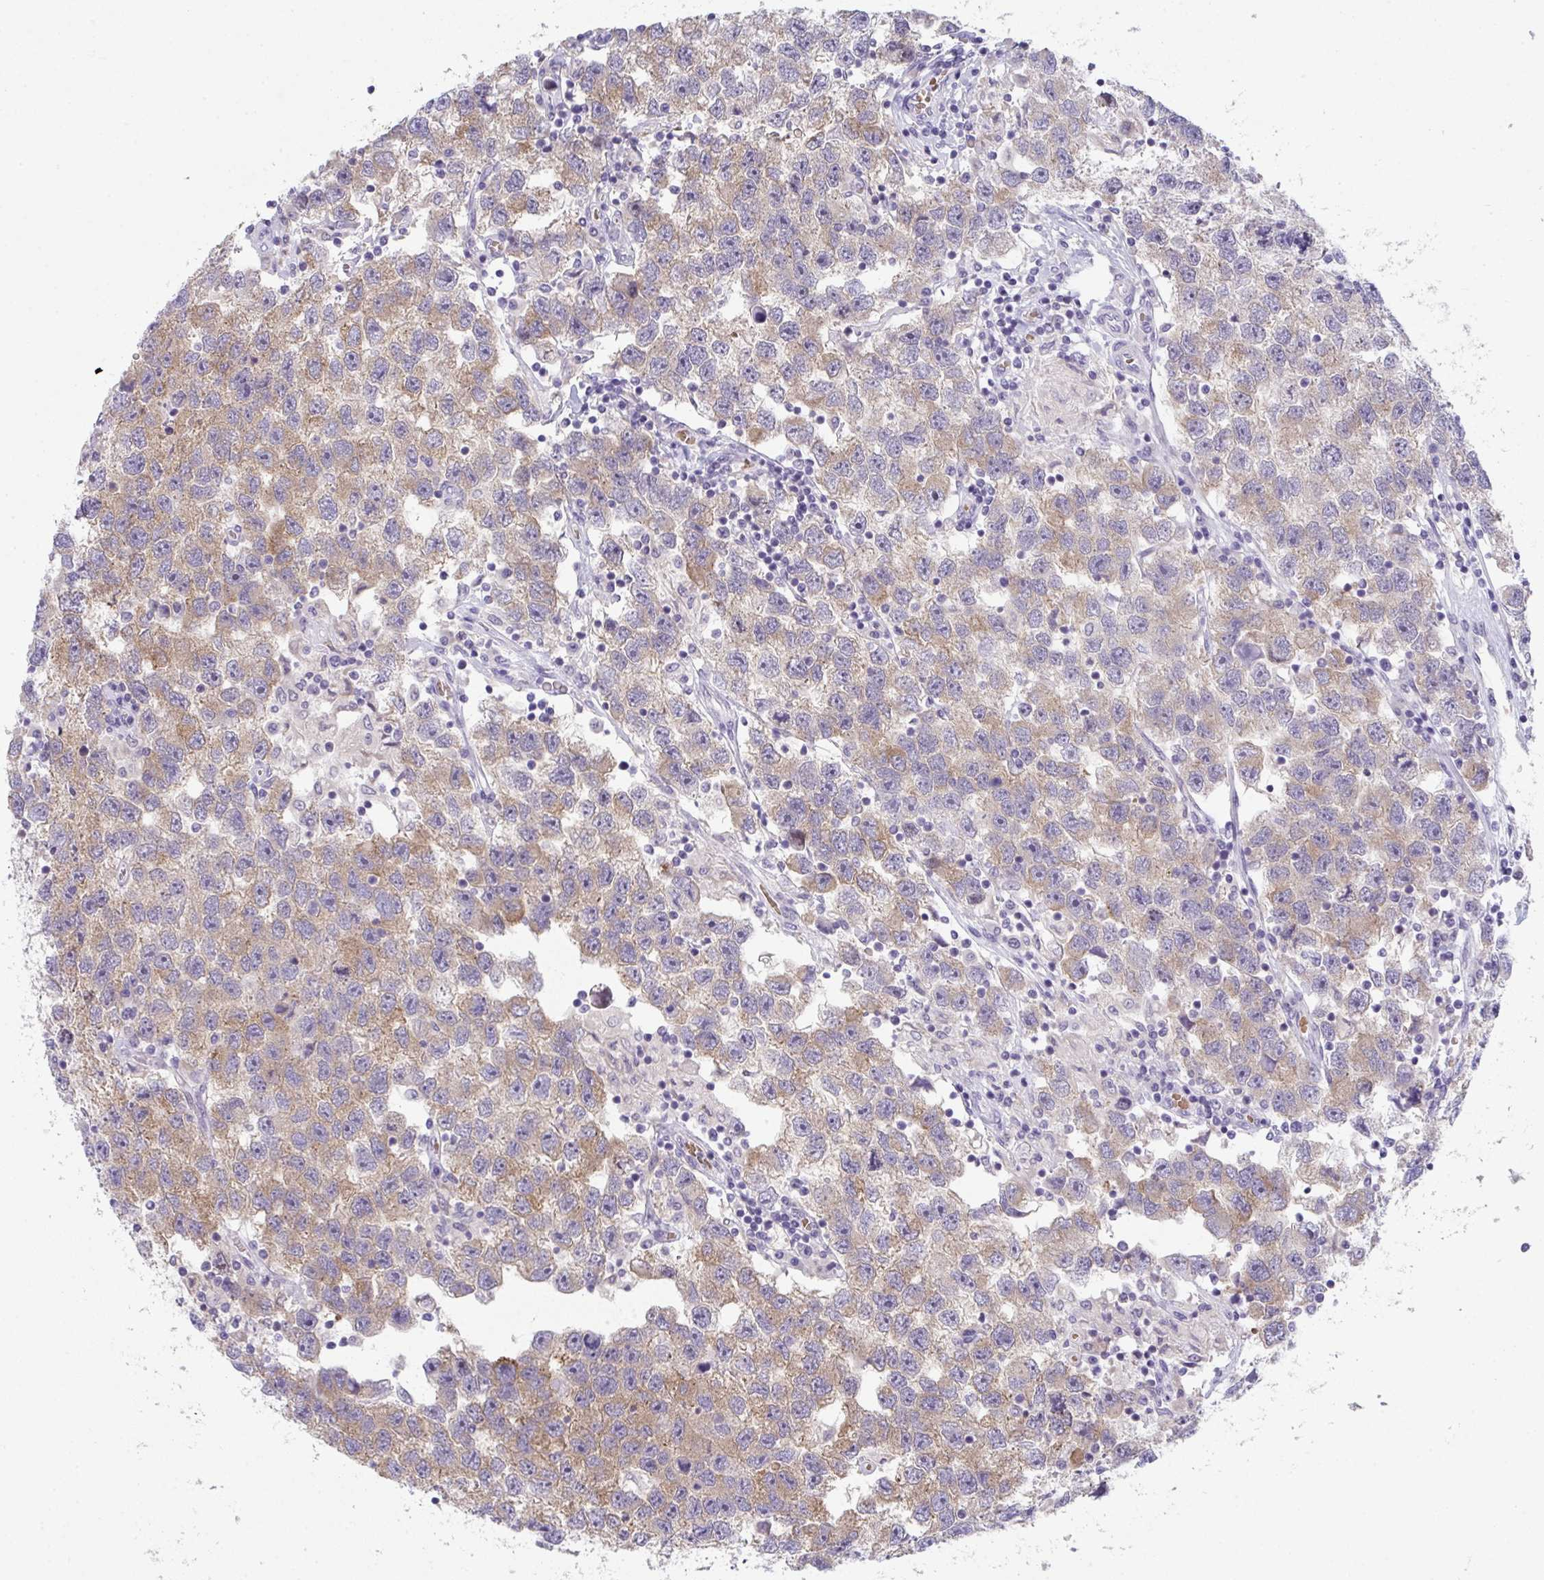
{"staining": {"intensity": "moderate", "quantity": ">75%", "location": "cytoplasmic/membranous"}, "tissue": "testis cancer", "cell_type": "Tumor cells", "image_type": "cancer", "snomed": [{"axis": "morphology", "description": "Seminoma, NOS"}, {"axis": "topography", "description": "Testis"}], "caption": "The micrograph reveals staining of testis cancer, revealing moderate cytoplasmic/membranous protein staining (brown color) within tumor cells.", "gene": "RIOK1", "patient": {"sex": "male", "age": 26}}